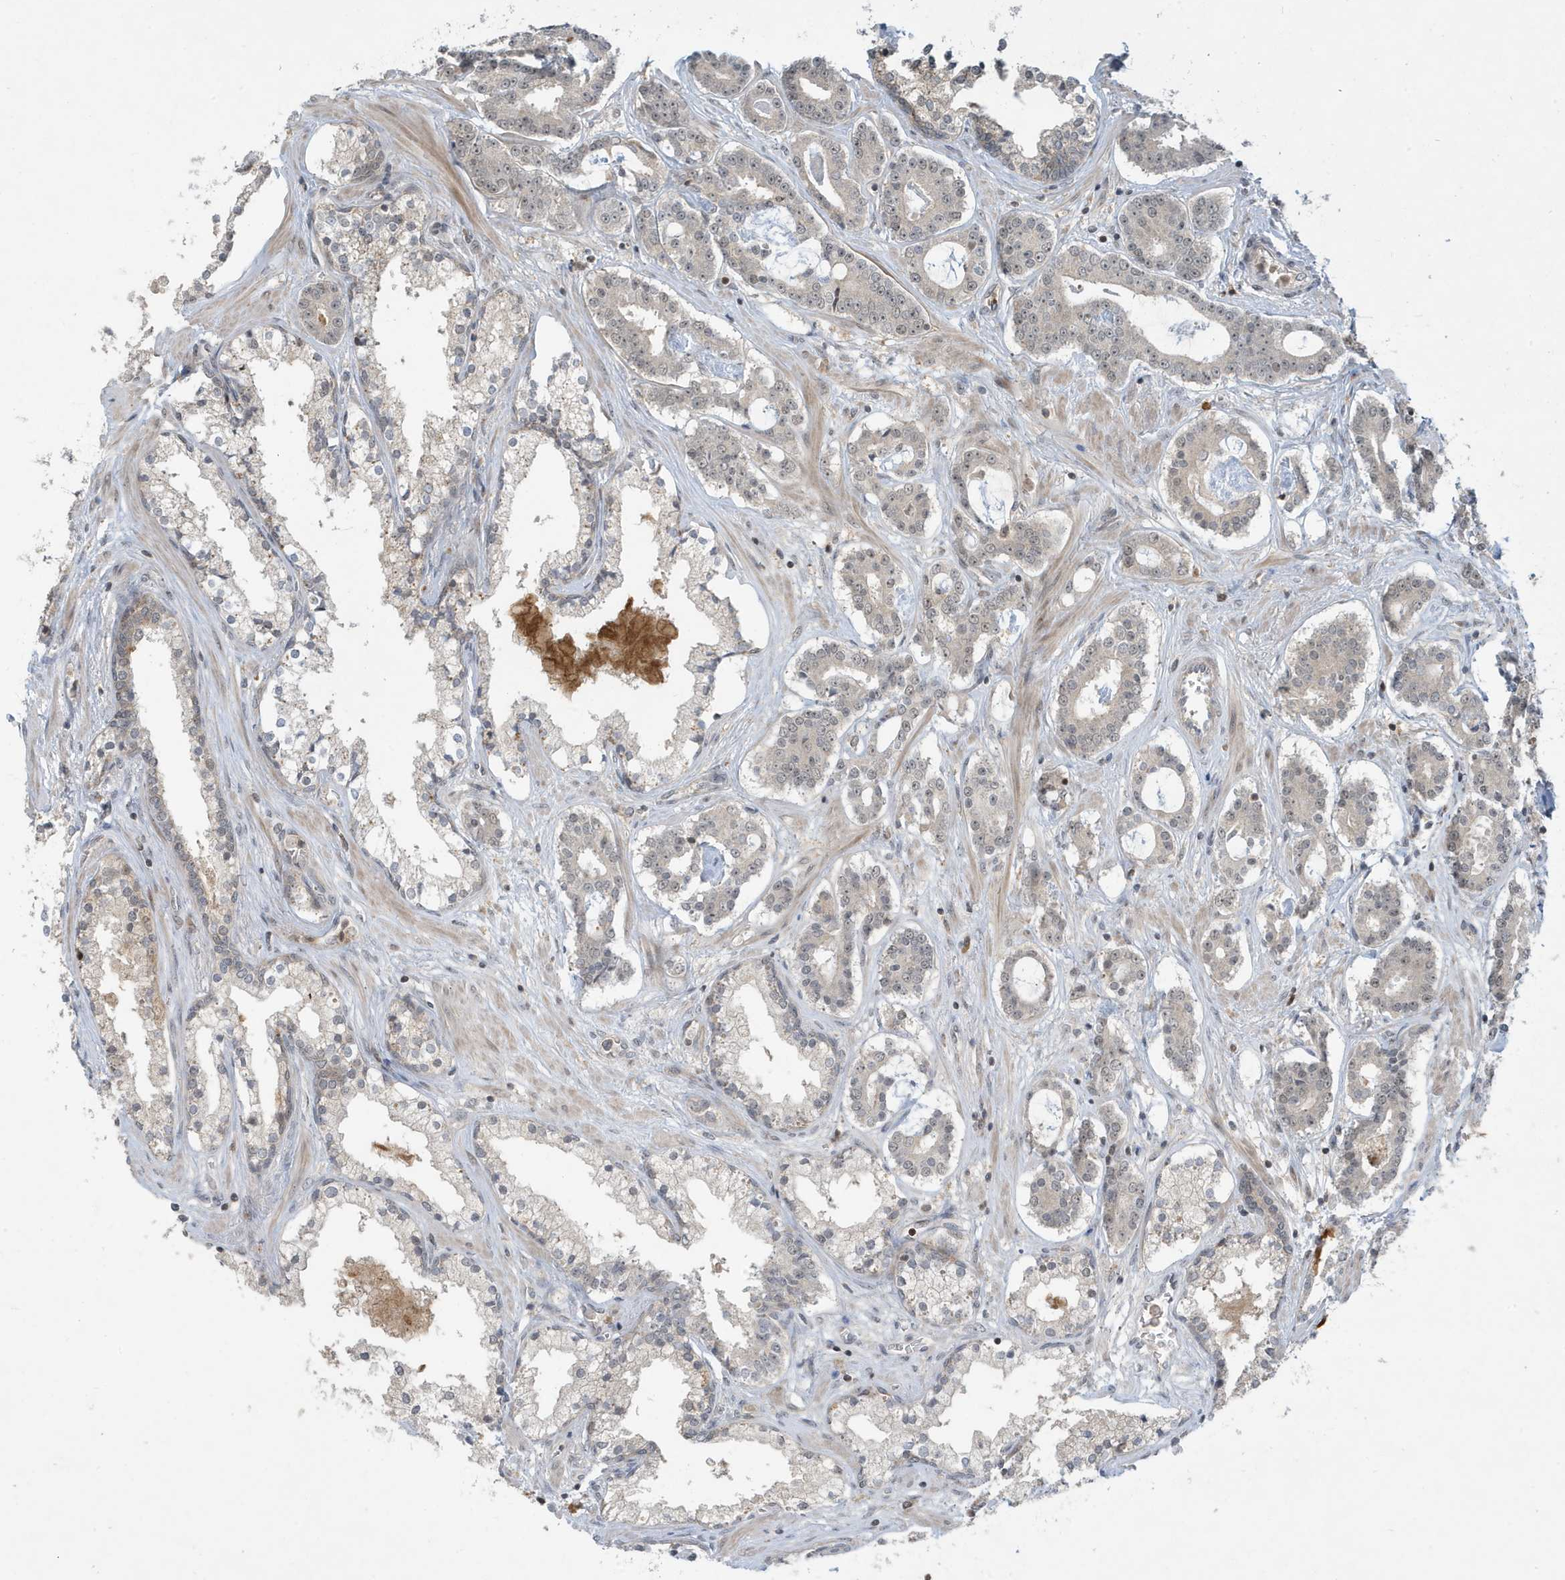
{"staining": {"intensity": "weak", "quantity": "25%-75%", "location": "nuclear"}, "tissue": "prostate cancer", "cell_type": "Tumor cells", "image_type": "cancer", "snomed": [{"axis": "morphology", "description": "Adenocarcinoma, High grade"}, {"axis": "topography", "description": "Prostate"}], "caption": "A brown stain shows weak nuclear positivity of a protein in prostate cancer tumor cells.", "gene": "PRRT3", "patient": {"sex": "male", "age": 58}}